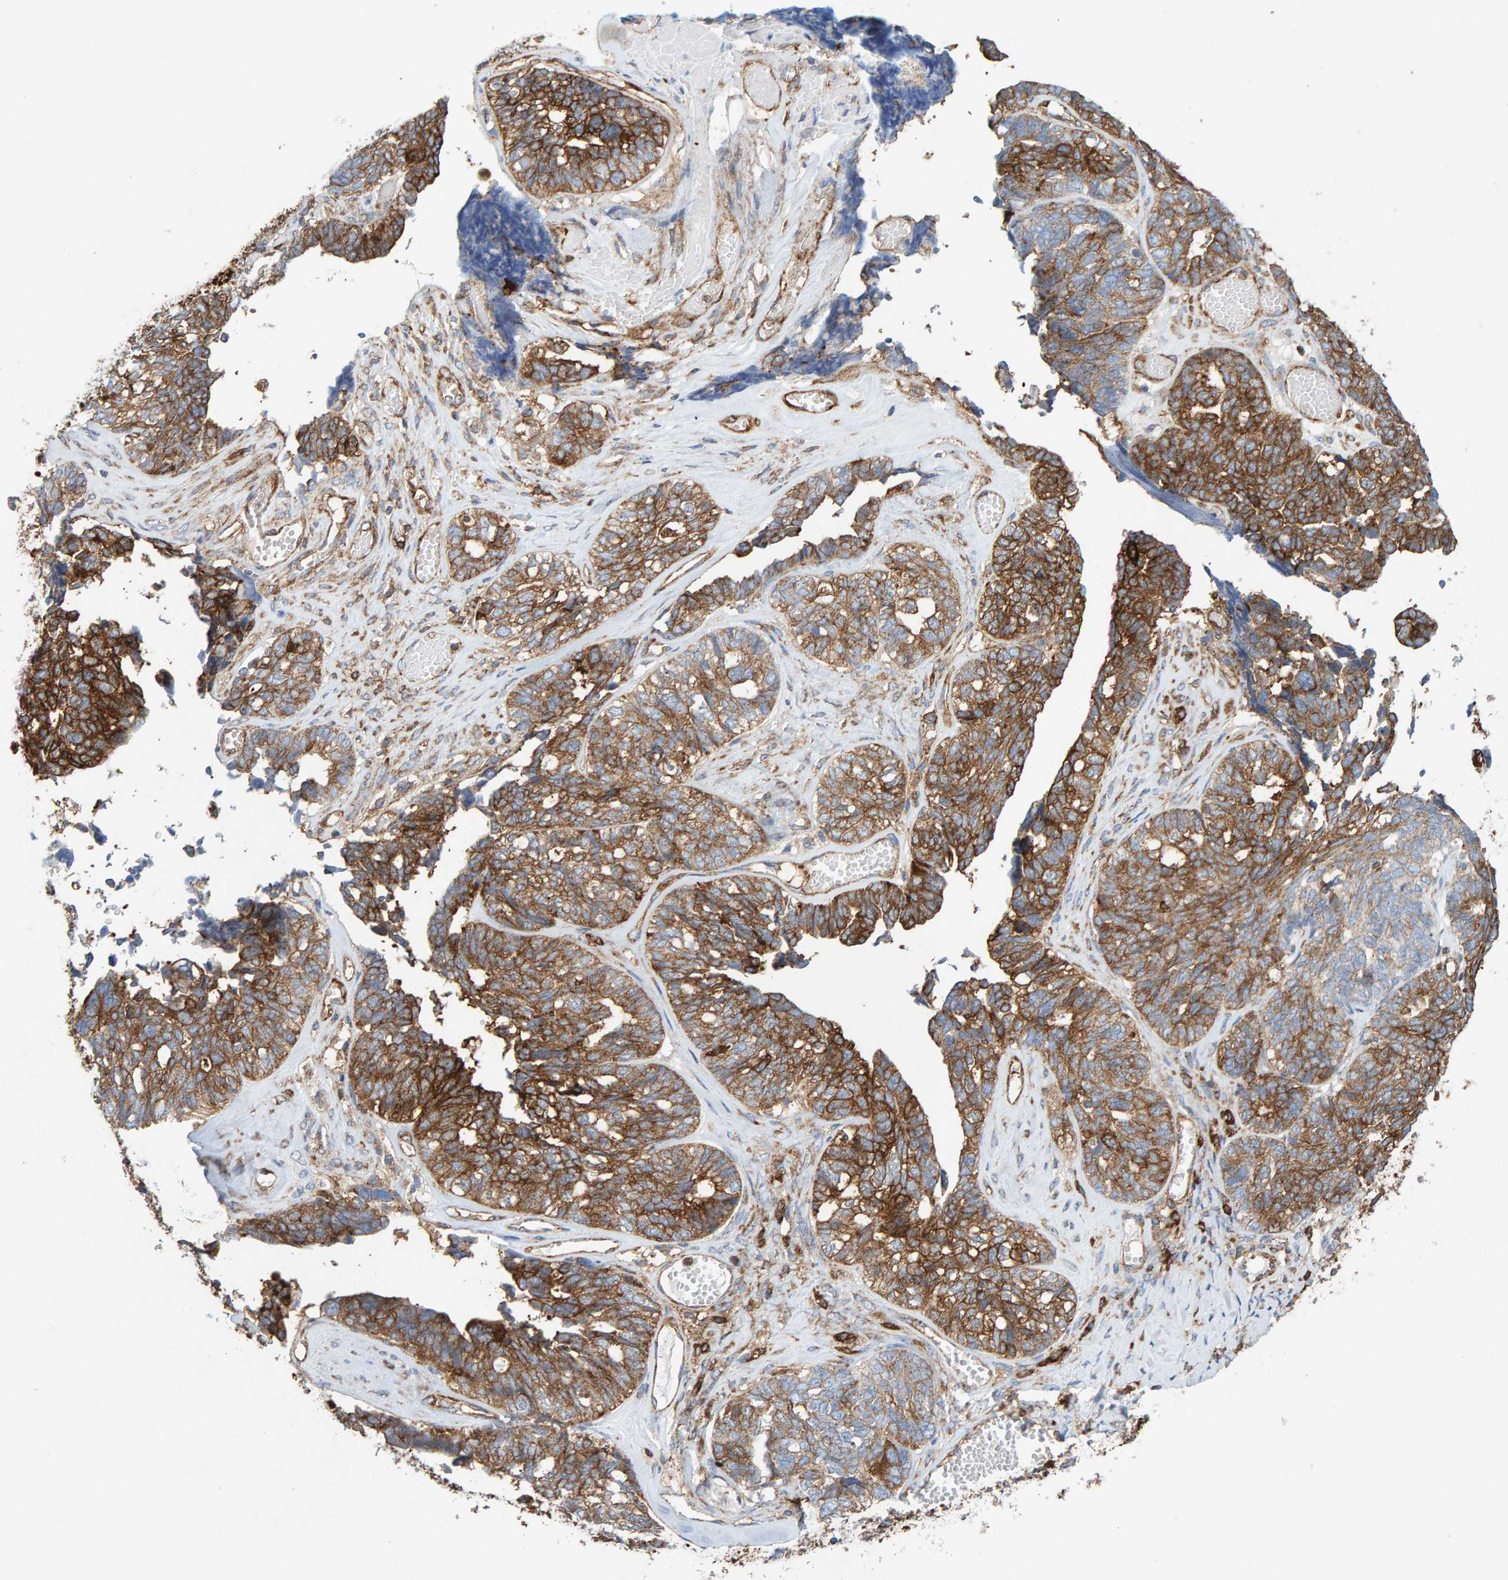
{"staining": {"intensity": "strong", "quantity": ">75%", "location": "cytoplasmic/membranous"}, "tissue": "ovarian cancer", "cell_type": "Tumor cells", "image_type": "cancer", "snomed": [{"axis": "morphology", "description": "Cystadenocarcinoma, serous, NOS"}, {"axis": "topography", "description": "Ovary"}], "caption": "Protein staining of ovarian serous cystadenocarcinoma tissue shows strong cytoplasmic/membranous staining in approximately >75% of tumor cells. The protein is stained brown, and the nuclei are stained in blue (DAB IHC with brightfield microscopy, high magnification).", "gene": "MVP", "patient": {"sex": "female", "age": 79}}